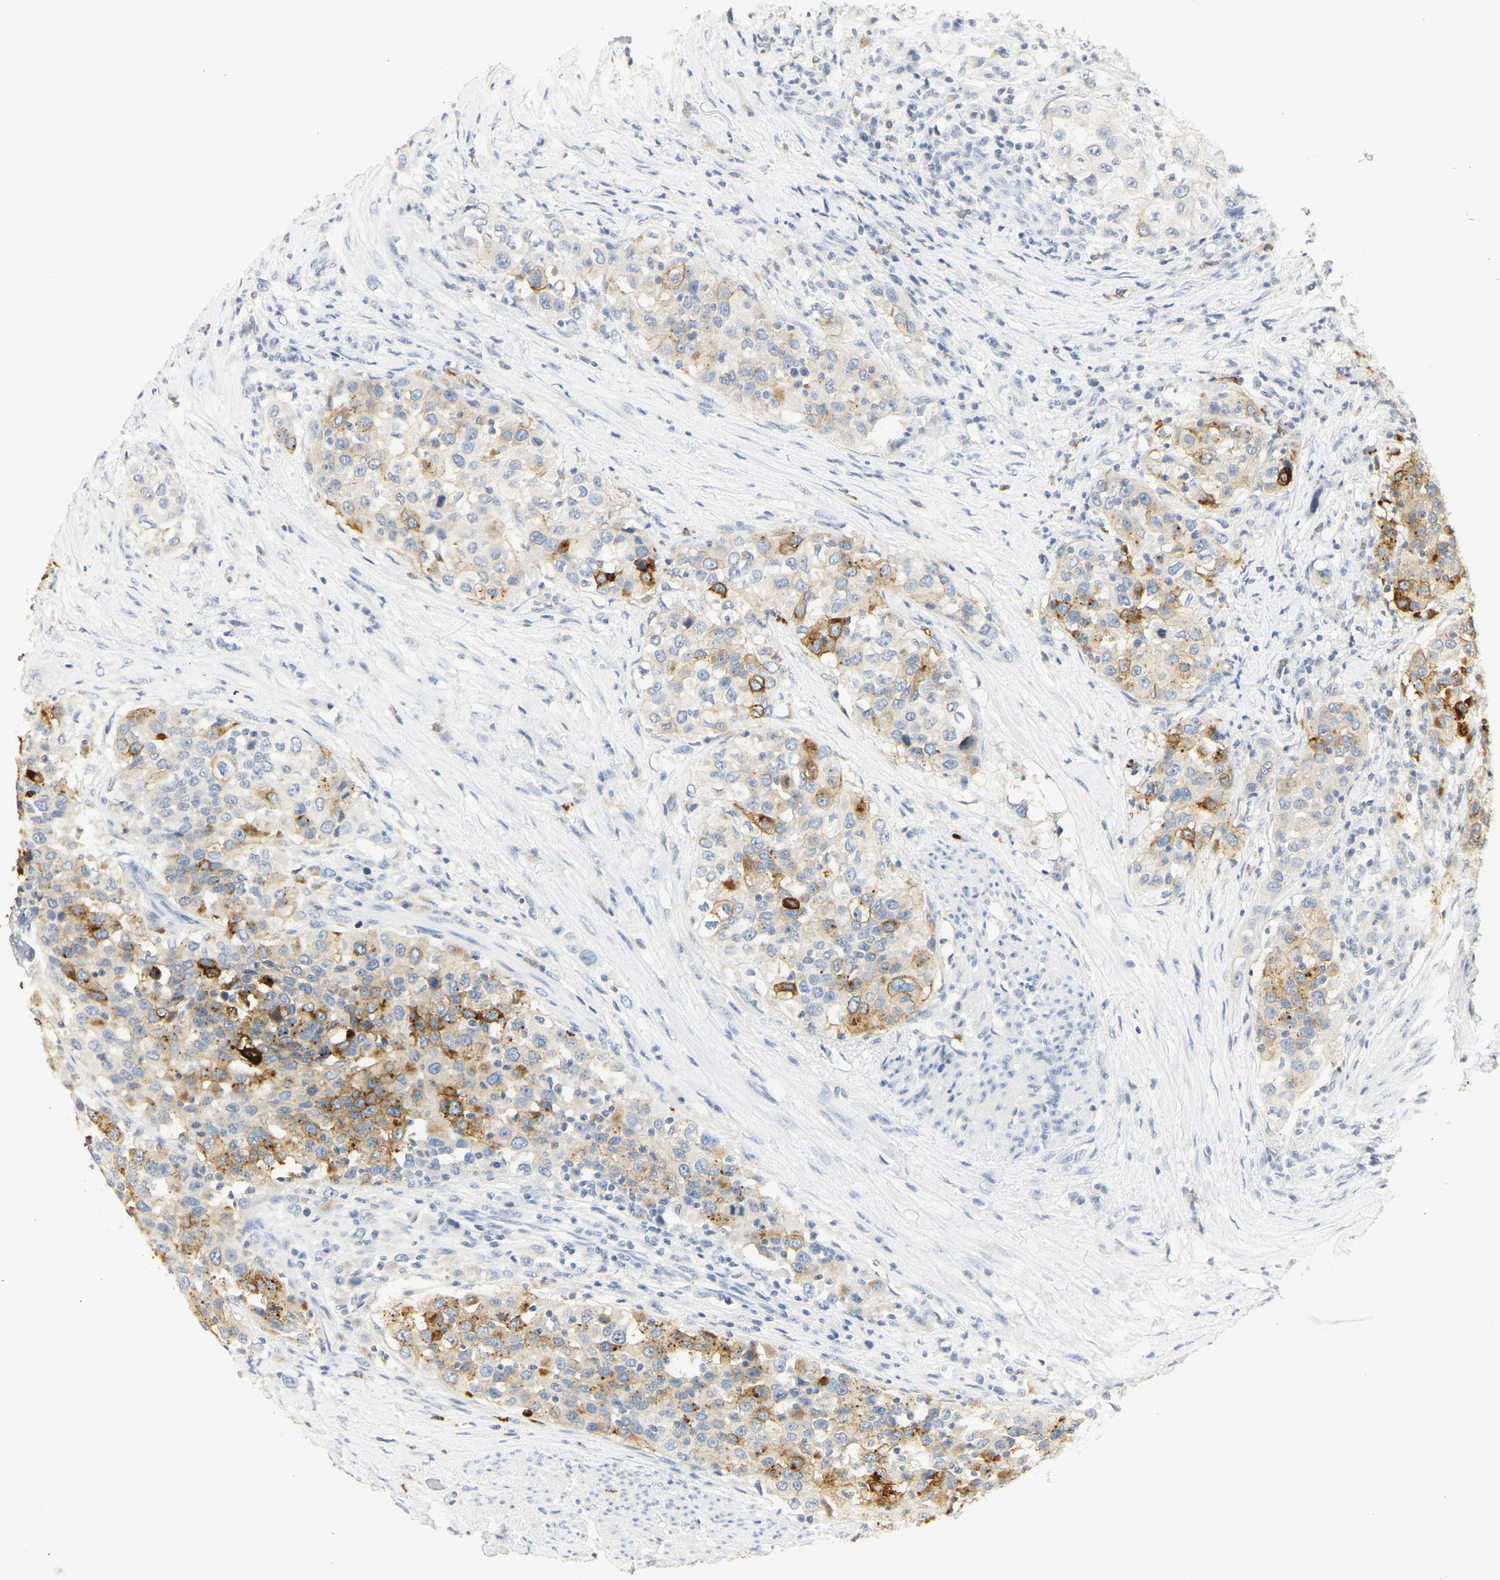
{"staining": {"intensity": "moderate", "quantity": "25%-75%", "location": "cytoplasmic/membranous"}, "tissue": "urothelial cancer", "cell_type": "Tumor cells", "image_type": "cancer", "snomed": [{"axis": "morphology", "description": "Urothelial carcinoma, High grade"}, {"axis": "topography", "description": "Urinary bladder"}], "caption": "IHC staining of urothelial cancer, which reveals medium levels of moderate cytoplasmic/membranous expression in about 25%-75% of tumor cells indicating moderate cytoplasmic/membranous protein staining. The staining was performed using DAB (brown) for protein detection and nuclei were counterstained in hematoxylin (blue).", "gene": "CEACAM5", "patient": {"sex": "female", "age": 80}}